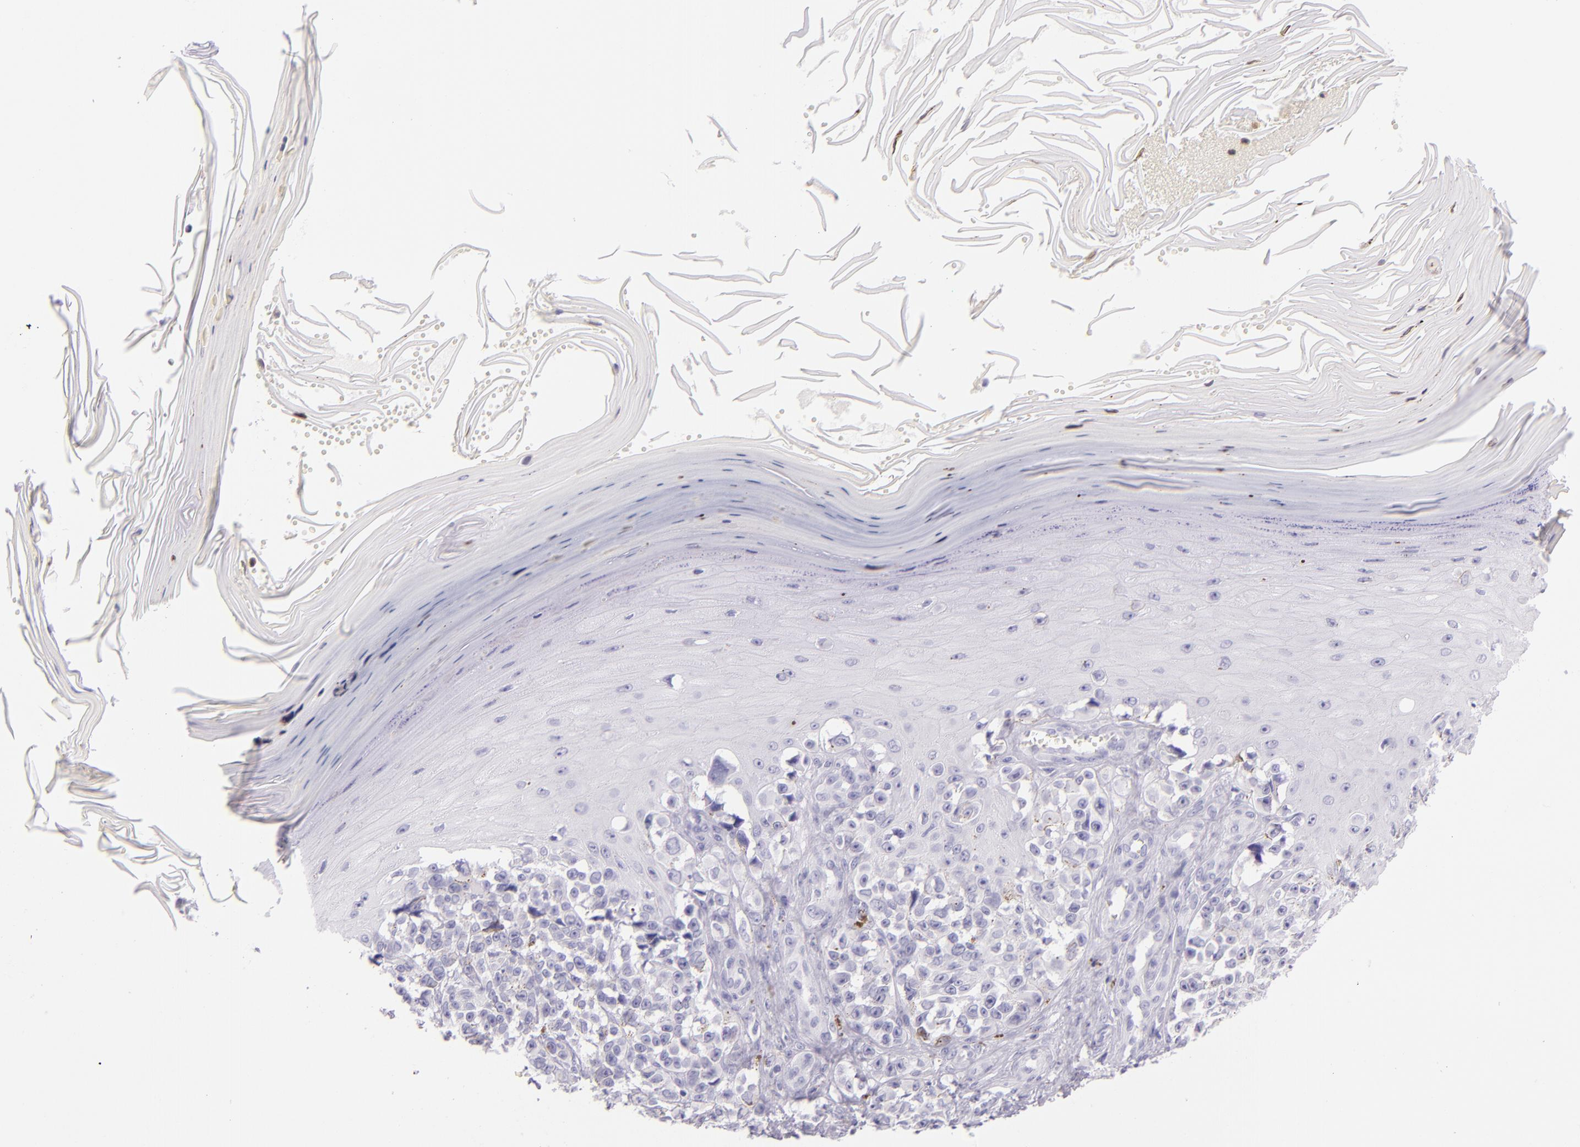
{"staining": {"intensity": "negative", "quantity": "none", "location": "none"}, "tissue": "melanoma", "cell_type": "Tumor cells", "image_type": "cancer", "snomed": [{"axis": "morphology", "description": "Malignant melanoma, NOS"}, {"axis": "topography", "description": "Skin"}], "caption": "An image of melanoma stained for a protein reveals no brown staining in tumor cells.", "gene": "CEACAM1", "patient": {"sex": "female", "age": 82}}